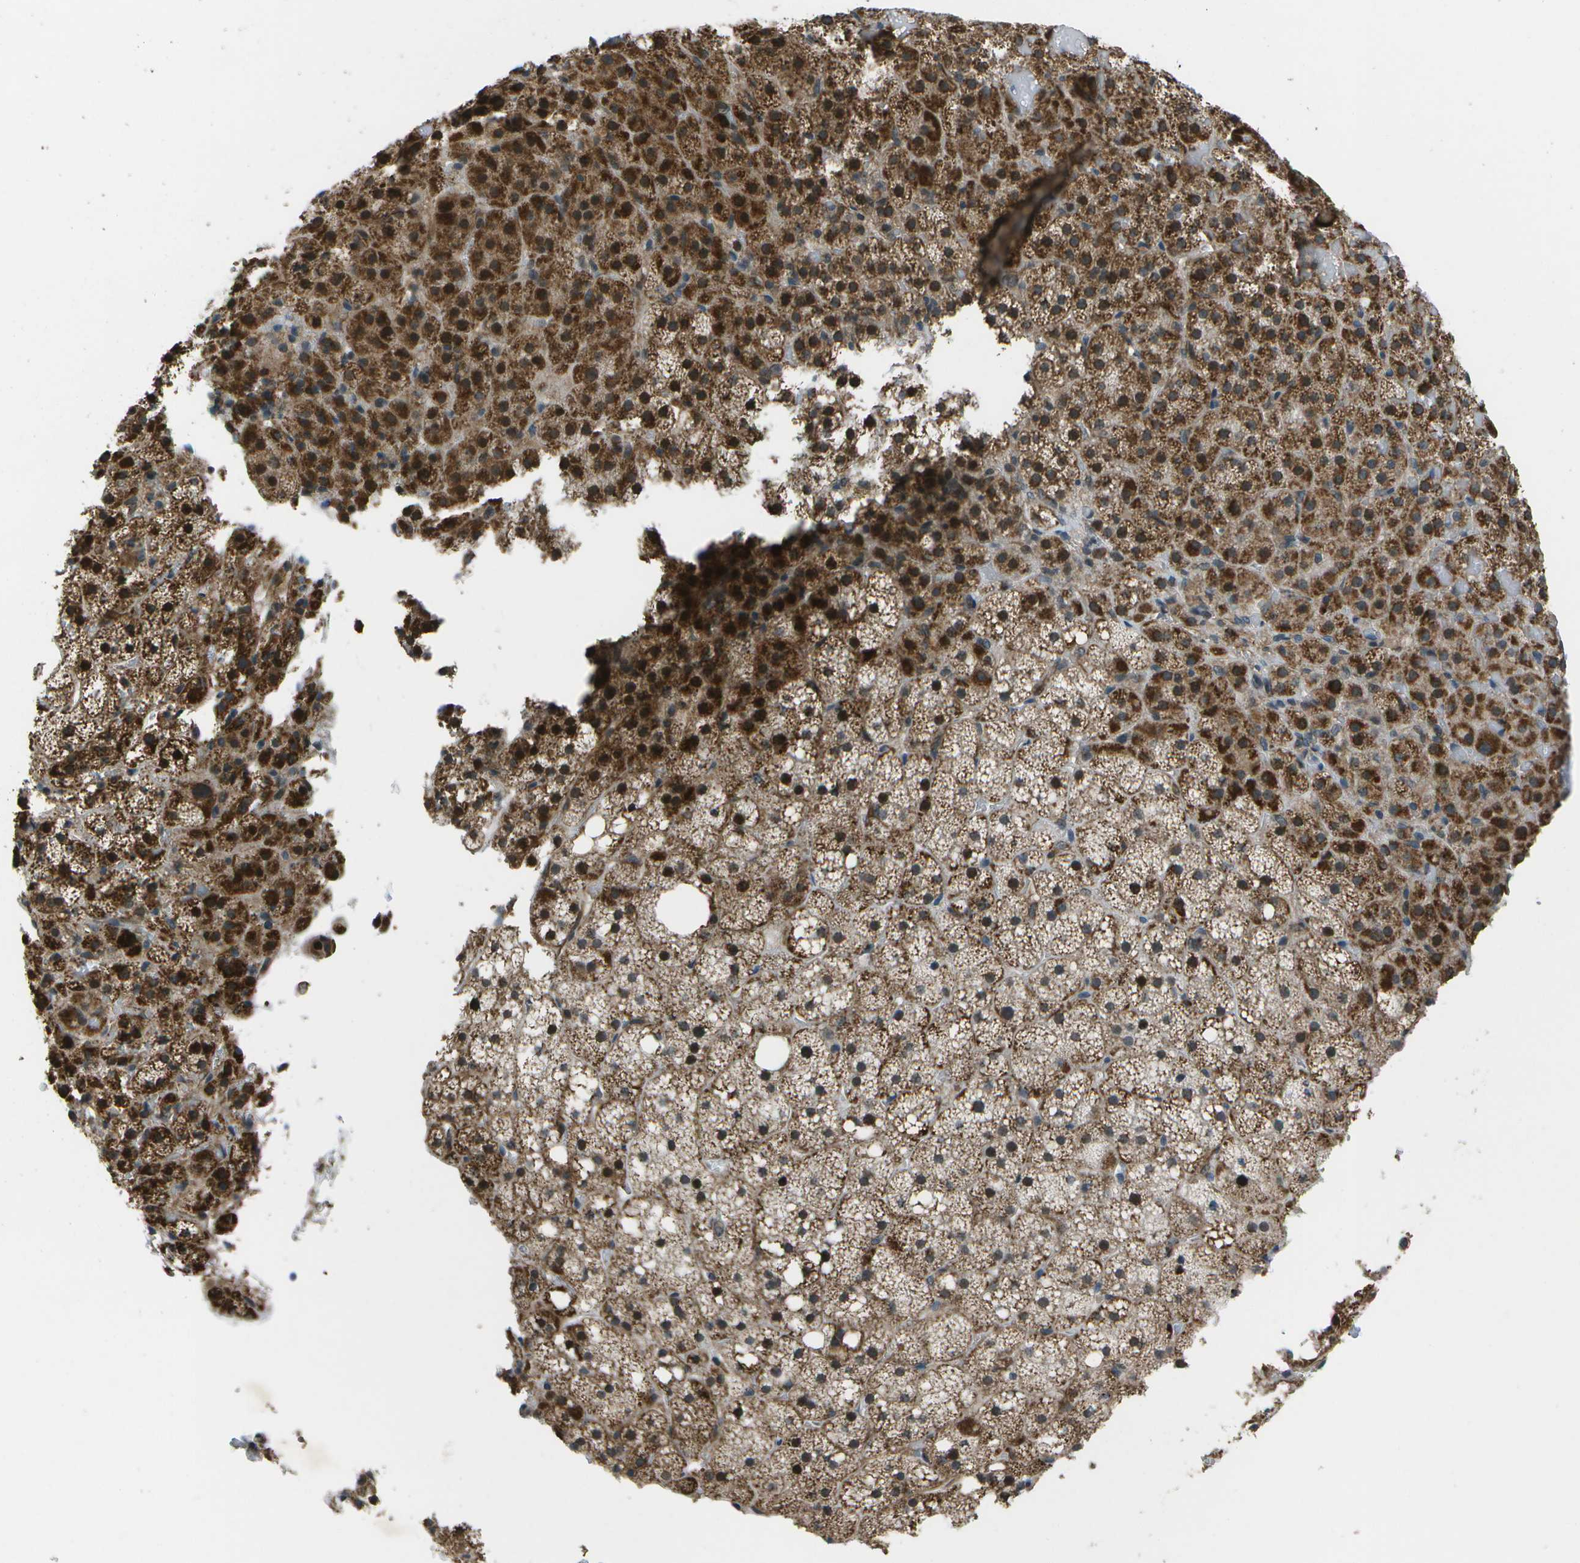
{"staining": {"intensity": "strong", "quantity": ">75%", "location": "cytoplasmic/membranous"}, "tissue": "adrenal gland", "cell_type": "Glandular cells", "image_type": "normal", "snomed": [{"axis": "morphology", "description": "Normal tissue, NOS"}, {"axis": "topography", "description": "Adrenal gland"}], "caption": "Immunohistochemical staining of unremarkable human adrenal gland demonstrates >75% levels of strong cytoplasmic/membranous protein positivity in approximately >75% of glandular cells. (Brightfield microscopy of DAB IHC at high magnification).", "gene": "EIF2AK1", "patient": {"sex": "female", "age": 59}}